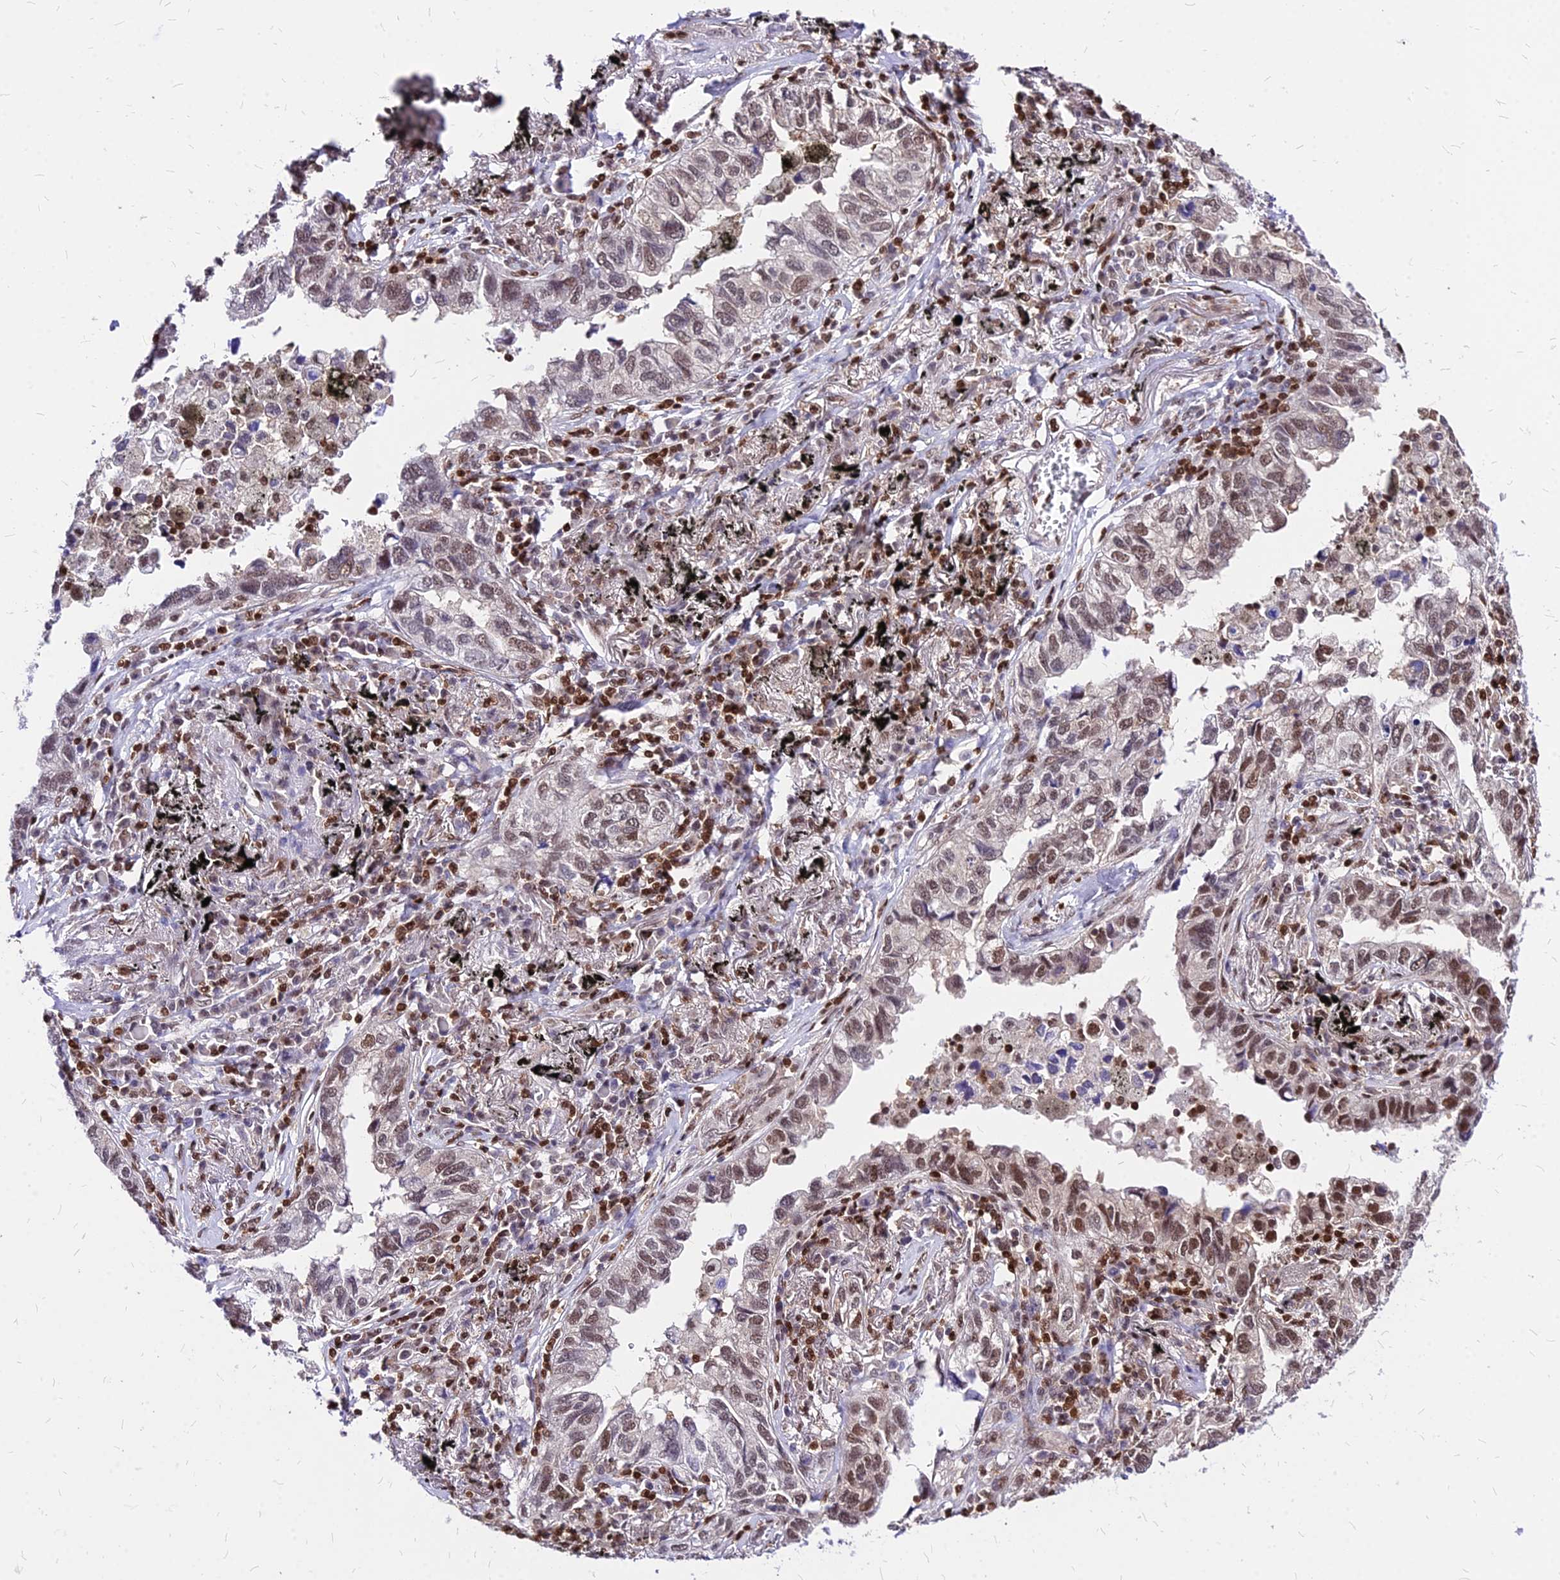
{"staining": {"intensity": "moderate", "quantity": "<25%", "location": "nuclear"}, "tissue": "lung cancer", "cell_type": "Tumor cells", "image_type": "cancer", "snomed": [{"axis": "morphology", "description": "Adenocarcinoma, NOS"}, {"axis": "topography", "description": "Lung"}], "caption": "This image exhibits immunohistochemistry (IHC) staining of human lung cancer, with low moderate nuclear staining in approximately <25% of tumor cells.", "gene": "PAXX", "patient": {"sex": "male", "age": 65}}